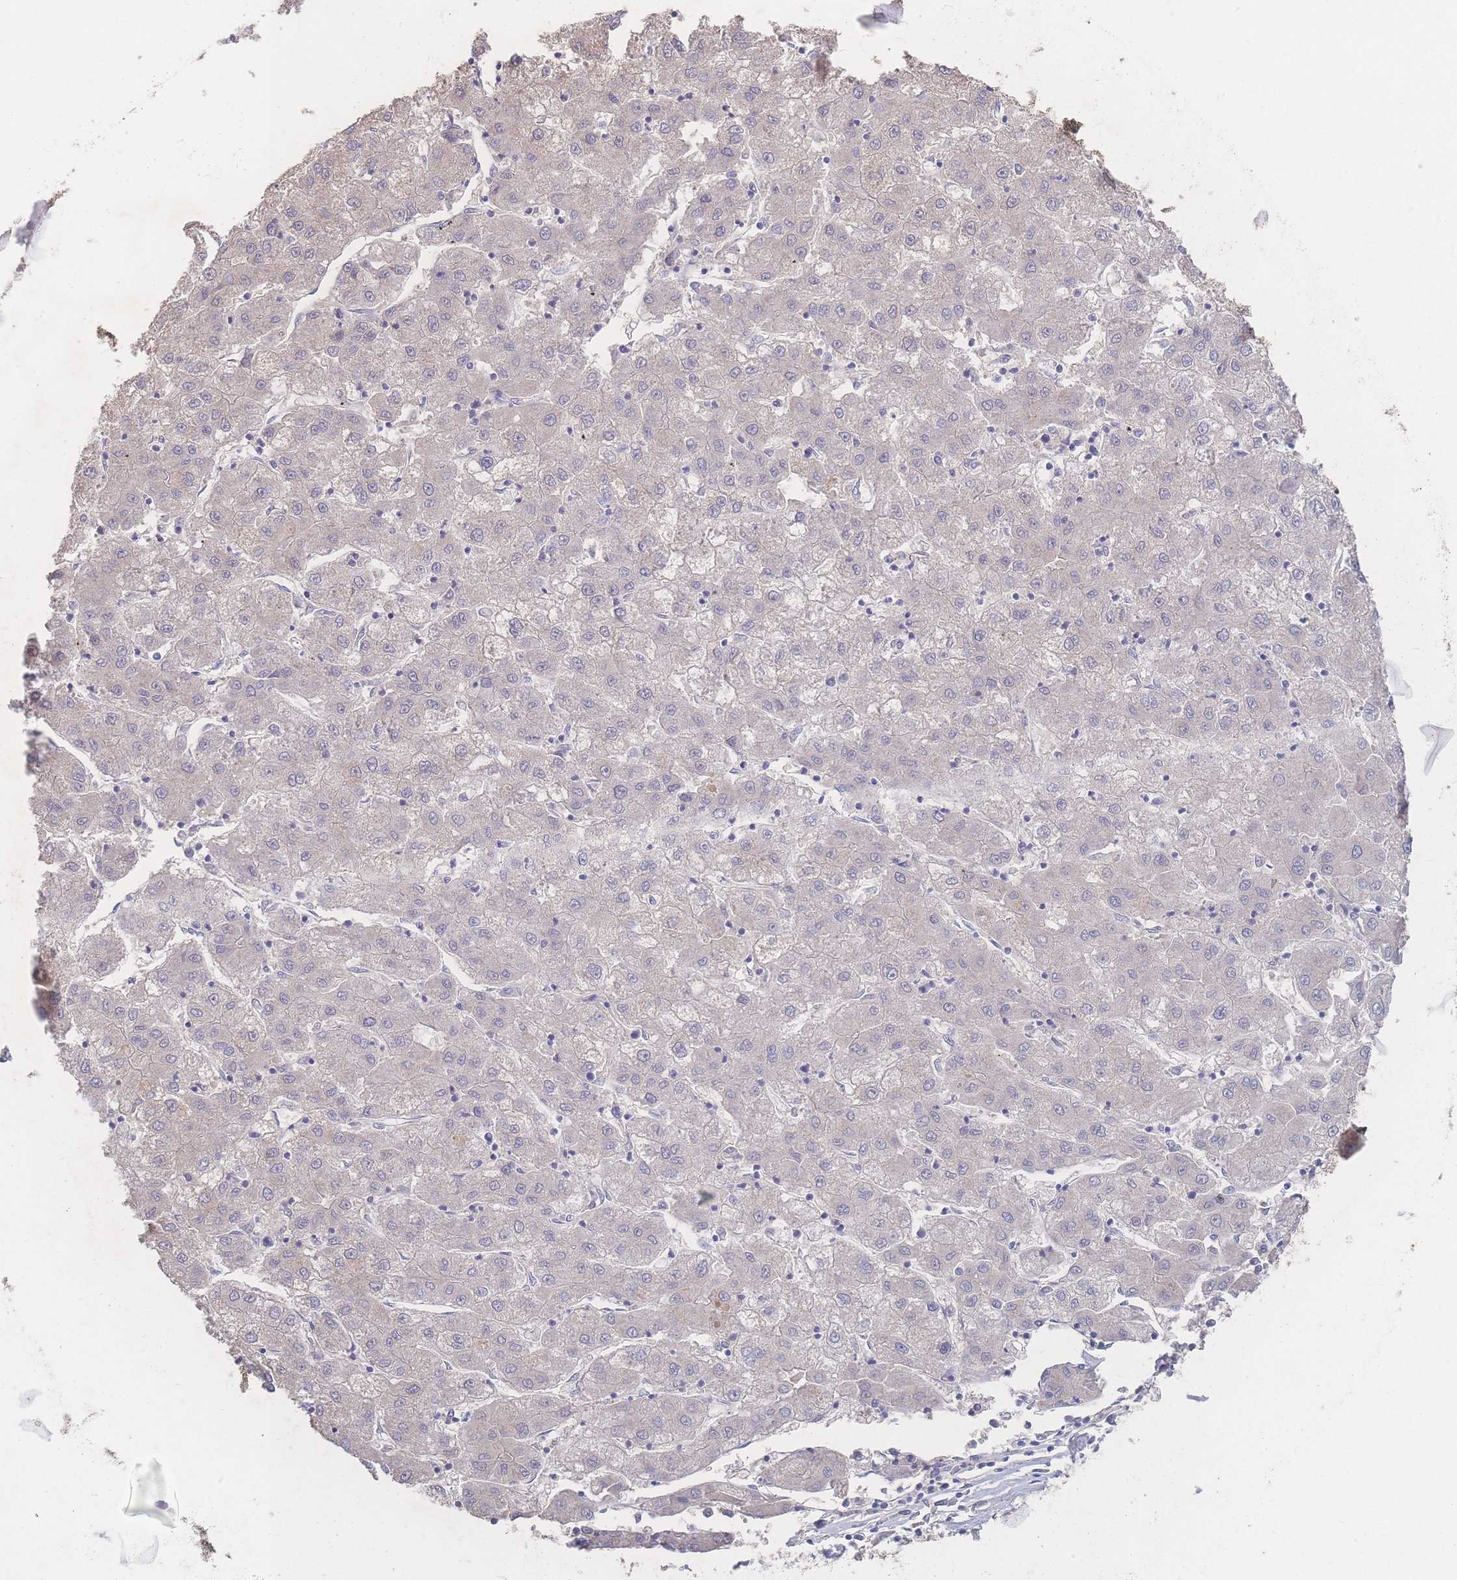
{"staining": {"intensity": "negative", "quantity": "none", "location": "none"}, "tissue": "liver cancer", "cell_type": "Tumor cells", "image_type": "cancer", "snomed": [{"axis": "morphology", "description": "Carcinoma, Hepatocellular, NOS"}, {"axis": "topography", "description": "Liver"}], "caption": "Tumor cells show no significant protein expression in liver hepatocellular carcinoma.", "gene": "GIPR", "patient": {"sex": "male", "age": 72}}